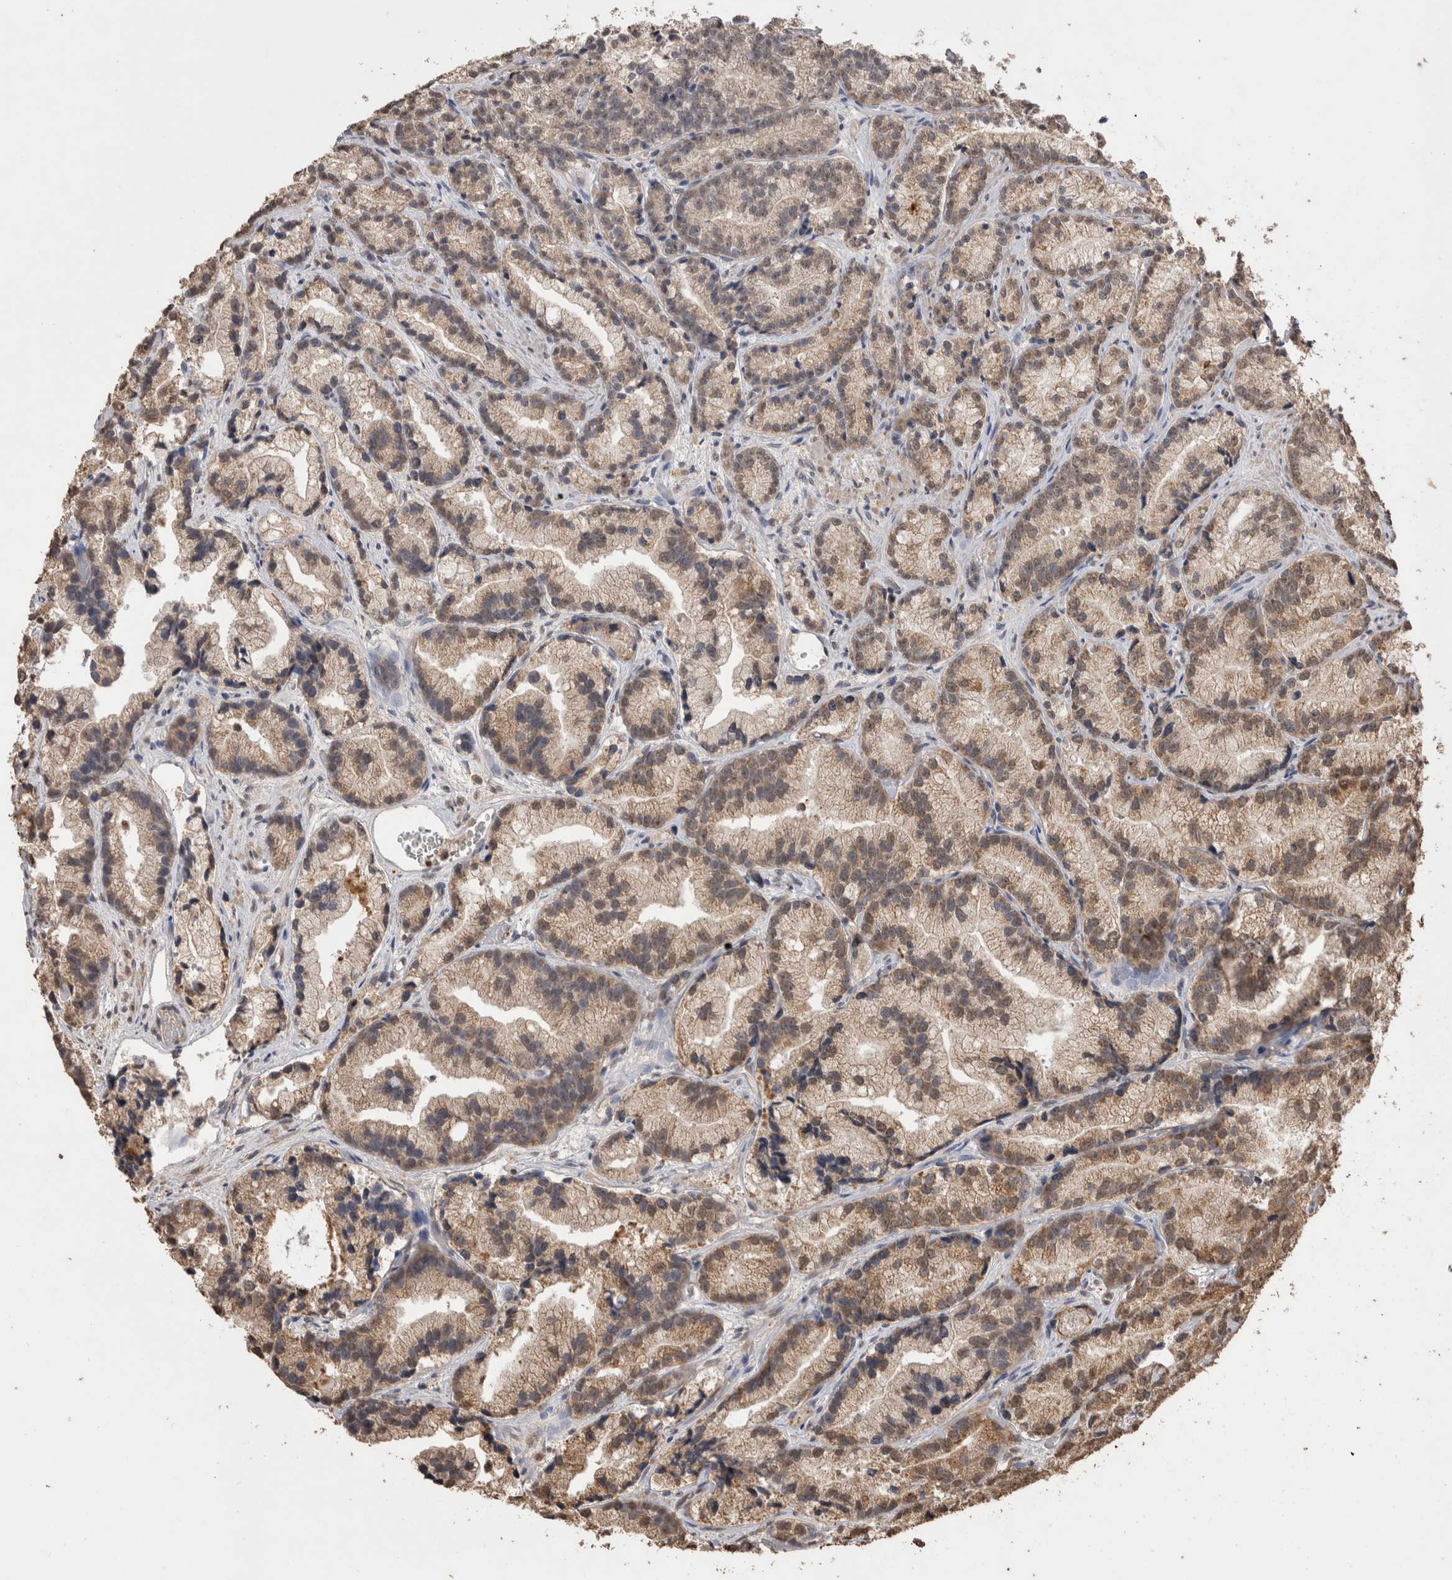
{"staining": {"intensity": "weak", "quantity": ">75%", "location": "cytoplasmic/membranous,nuclear"}, "tissue": "prostate cancer", "cell_type": "Tumor cells", "image_type": "cancer", "snomed": [{"axis": "morphology", "description": "Adenocarcinoma, Low grade"}, {"axis": "topography", "description": "Prostate"}], "caption": "Immunohistochemistry (IHC) of human prostate cancer exhibits low levels of weak cytoplasmic/membranous and nuclear expression in about >75% of tumor cells. Nuclei are stained in blue.", "gene": "GRK5", "patient": {"sex": "male", "age": 89}}